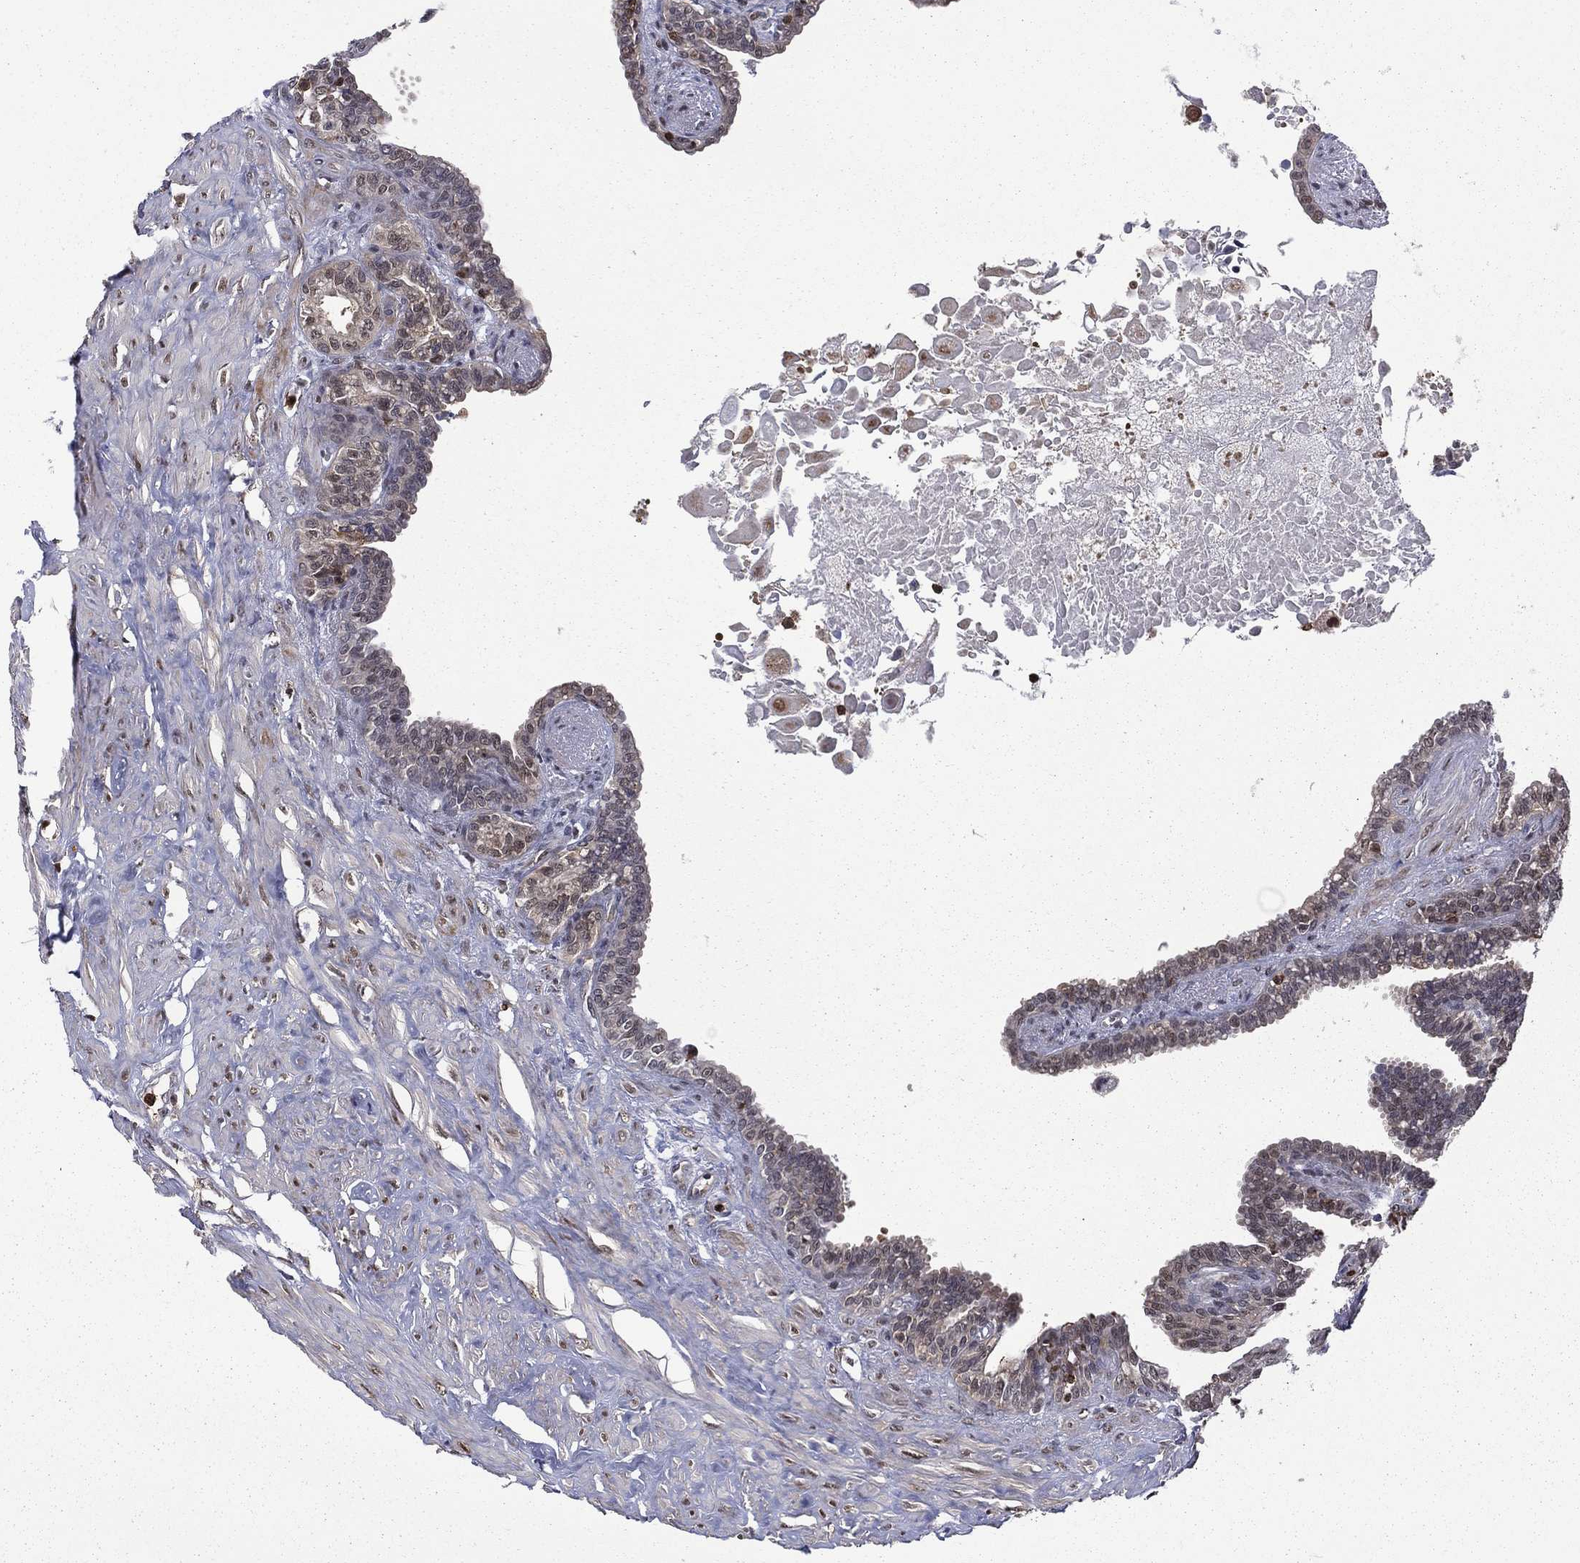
{"staining": {"intensity": "moderate", "quantity": "<25%", "location": "nuclear"}, "tissue": "seminal vesicle", "cell_type": "Glandular cells", "image_type": "normal", "snomed": [{"axis": "morphology", "description": "Normal tissue, NOS"}, {"axis": "morphology", "description": "Urothelial carcinoma, NOS"}, {"axis": "topography", "description": "Urinary bladder"}, {"axis": "topography", "description": "Seminal veicle"}], "caption": "Immunohistochemical staining of benign human seminal vesicle demonstrates low levels of moderate nuclear expression in about <25% of glandular cells. (Brightfield microscopy of DAB IHC at high magnification).", "gene": "PSMD2", "patient": {"sex": "male", "age": 76}}